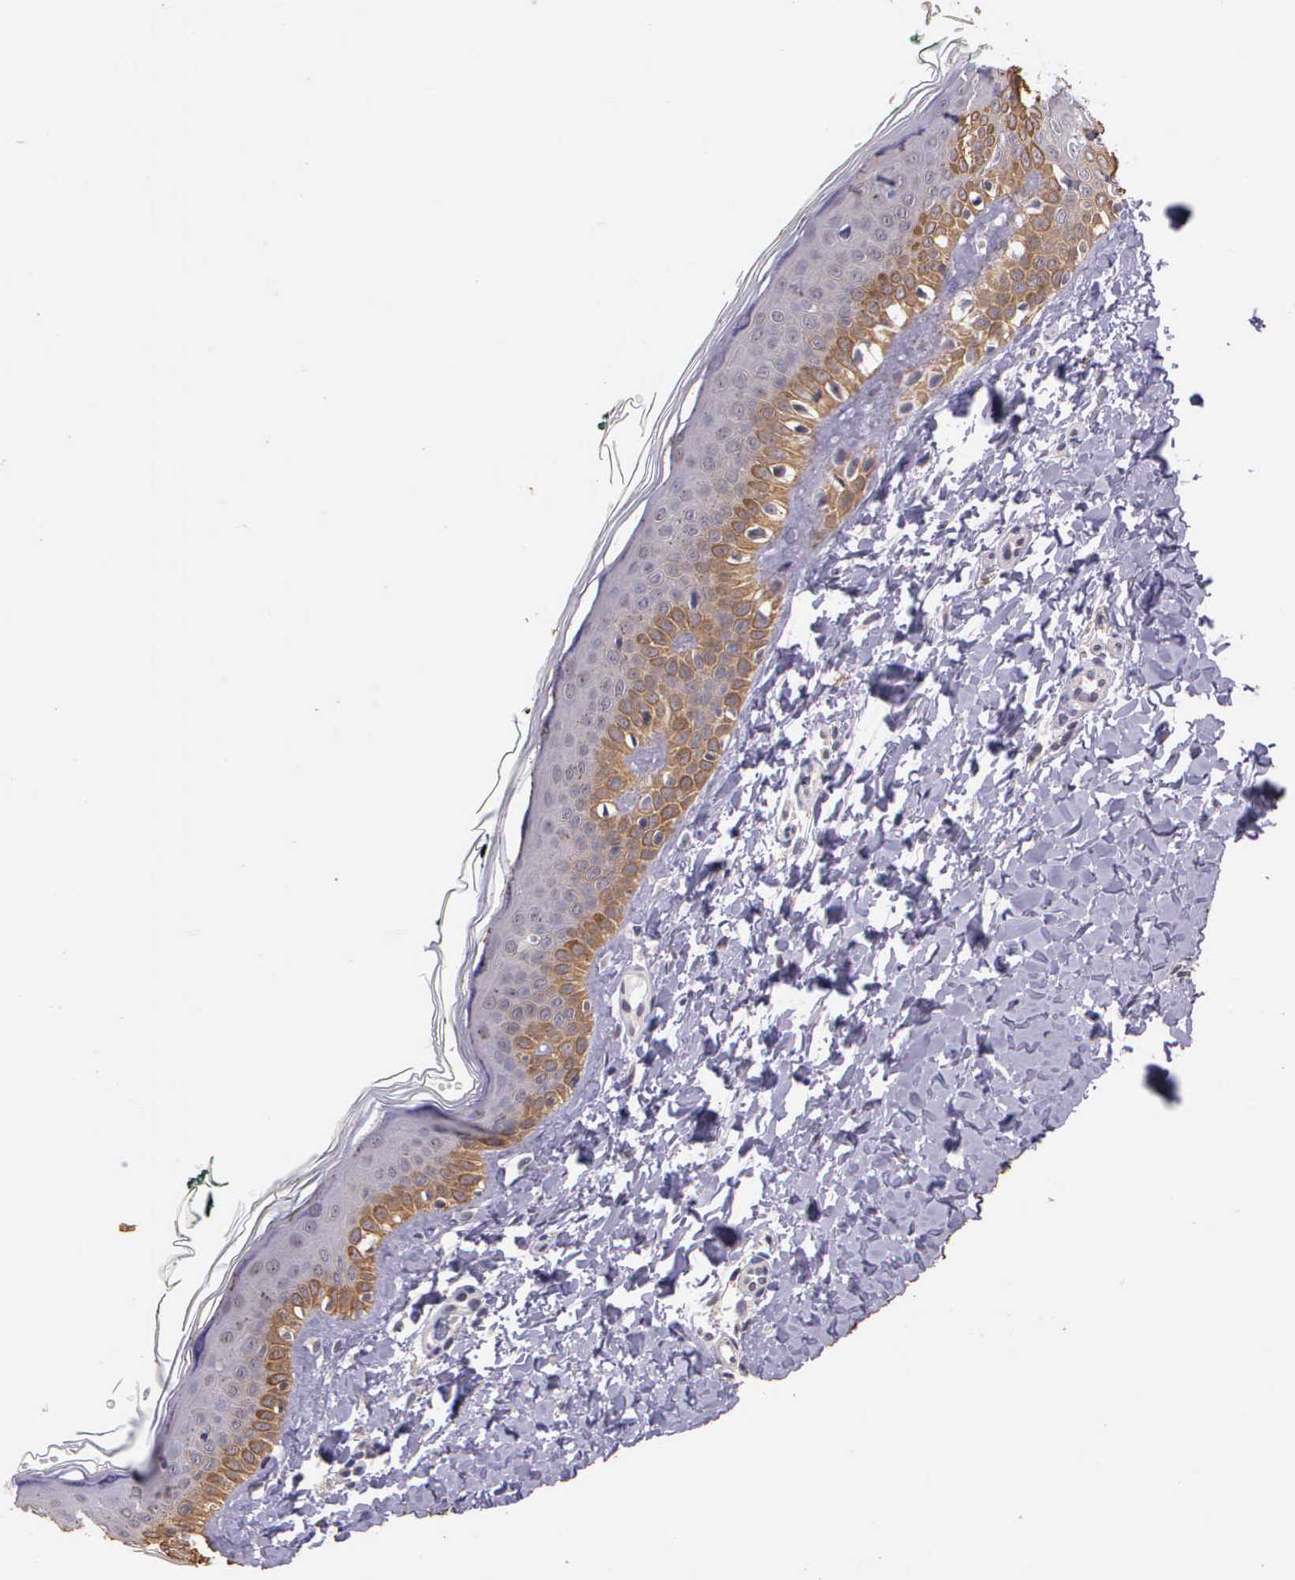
{"staining": {"intensity": "negative", "quantity": "none", "location": "none"}, "tissue": "melanoma", "cell_type": "Tumor cells", "image_type": "cancer", "snomed": [{"axis": "morphology", "description": "Malignant melanoma, NOS"}, {"axis": "topography", "description": "Skin"}], "caption": "A micrograph of malignant melanoma stained for a protein demonstrates no brown staining in tumor cells. (Stains: DAB immunohistochemistry with hematoxylin counter stain, Microscopy: brightfield microscopy at high magnification).", "gene": "IGBP1", "patient": {"sex": "male", "age": 45}}